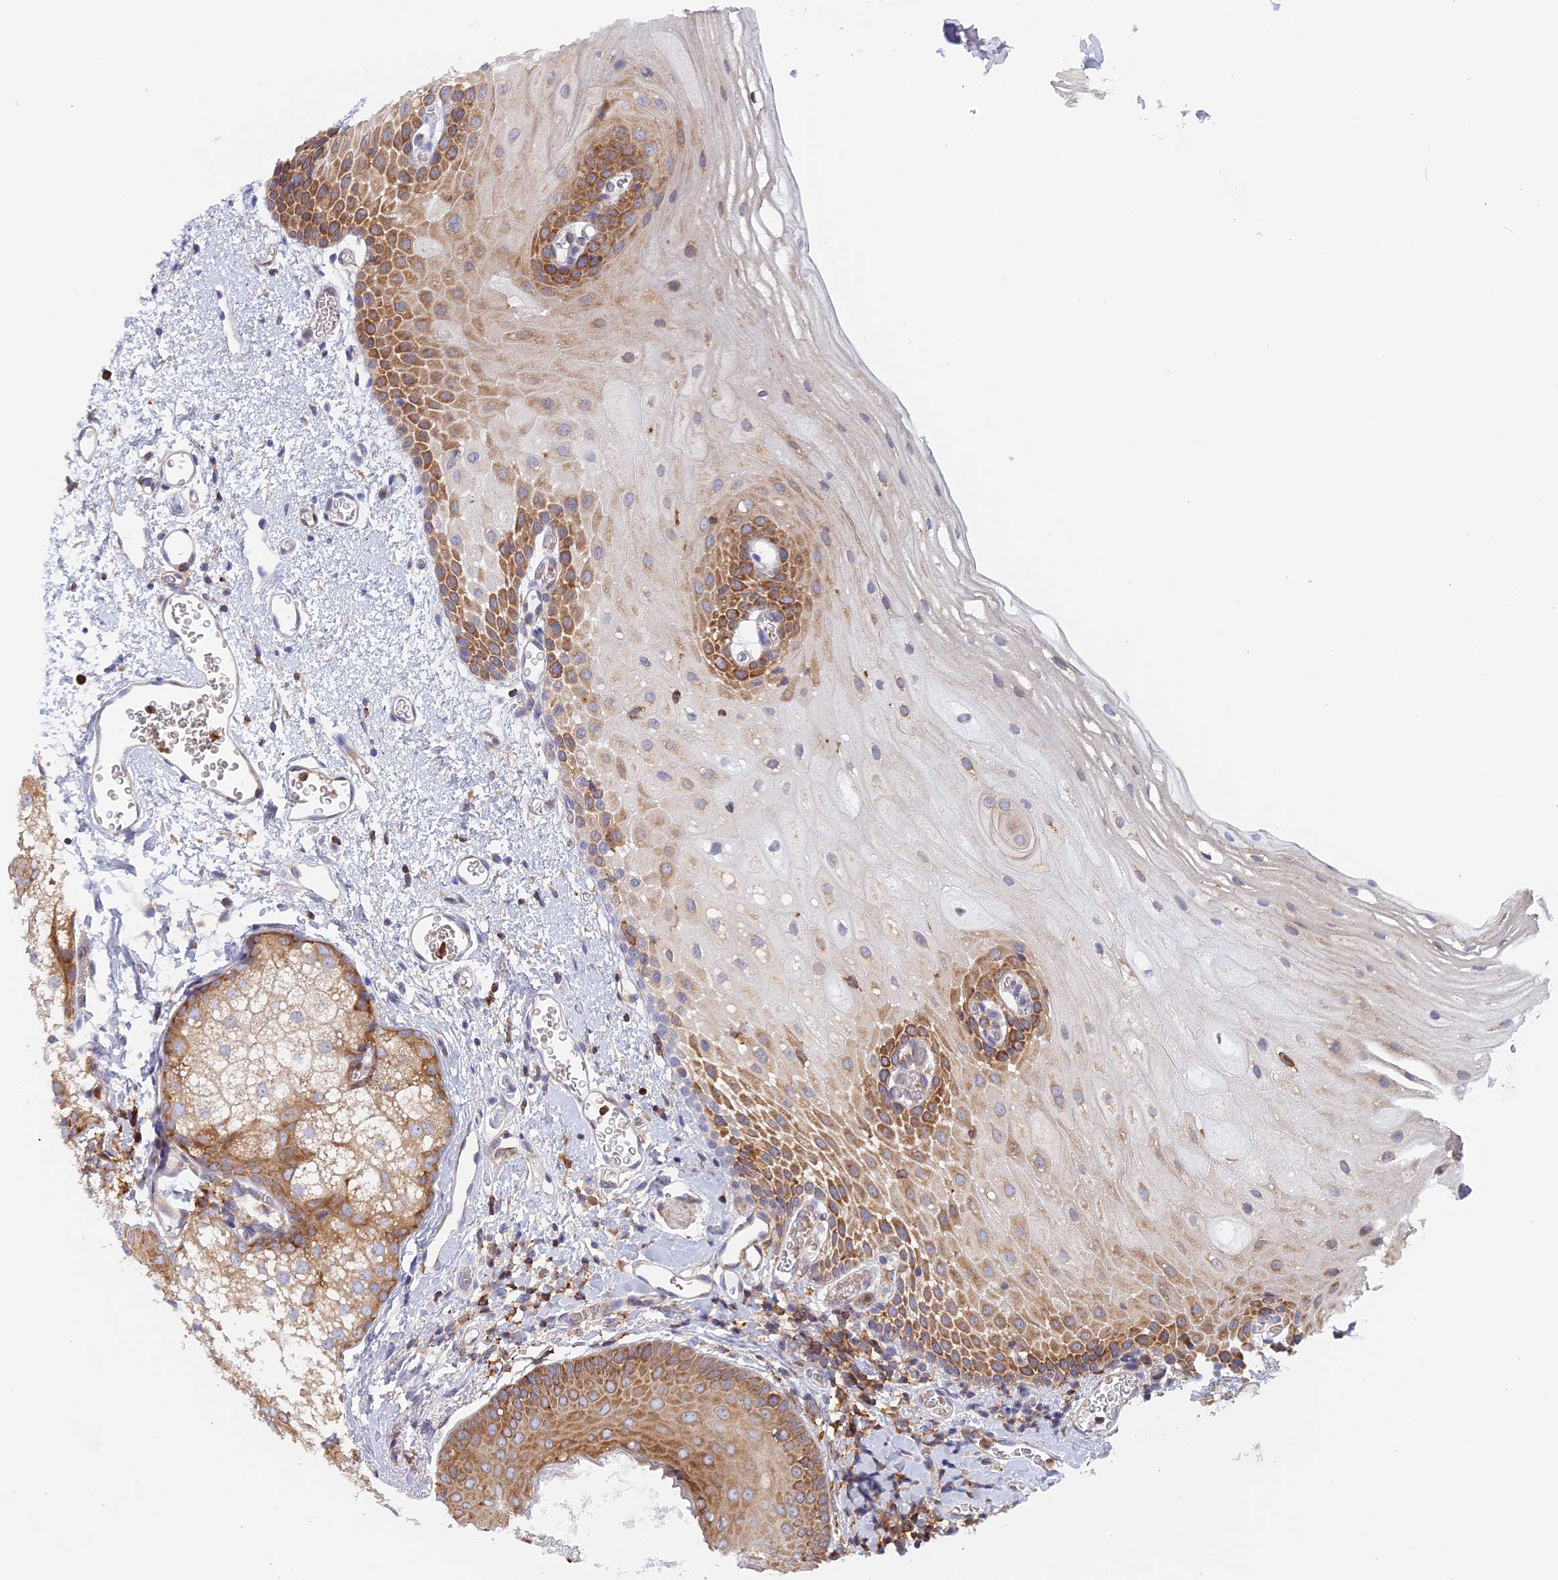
{"staining": {"intensity": "moderate", "quantity": "<25%", "location": "cytoplasmic/membranous"}, "tissue": "oral mucosa", "cell_type": "Squamous epithelial cells", "image_type": "normal", "snomed": [{"axis": "morphology", "description": "Normal tissue, NOS"}, {"axis": "morphology", "description": "Squamous cell carcinoma, NOS"}, {"axis": "topography", "description": "Oral tissue"}, {"axis": "topography", "description": "Head-Neck"}], "caption": "A low amount of moderate cytoplasmic/membranous expression is present in about <25% of squamous epithelial cells in unremarkable oral mucosa.", "gene": "GMIP", "patient": {"sex": "female", "age": 70}}